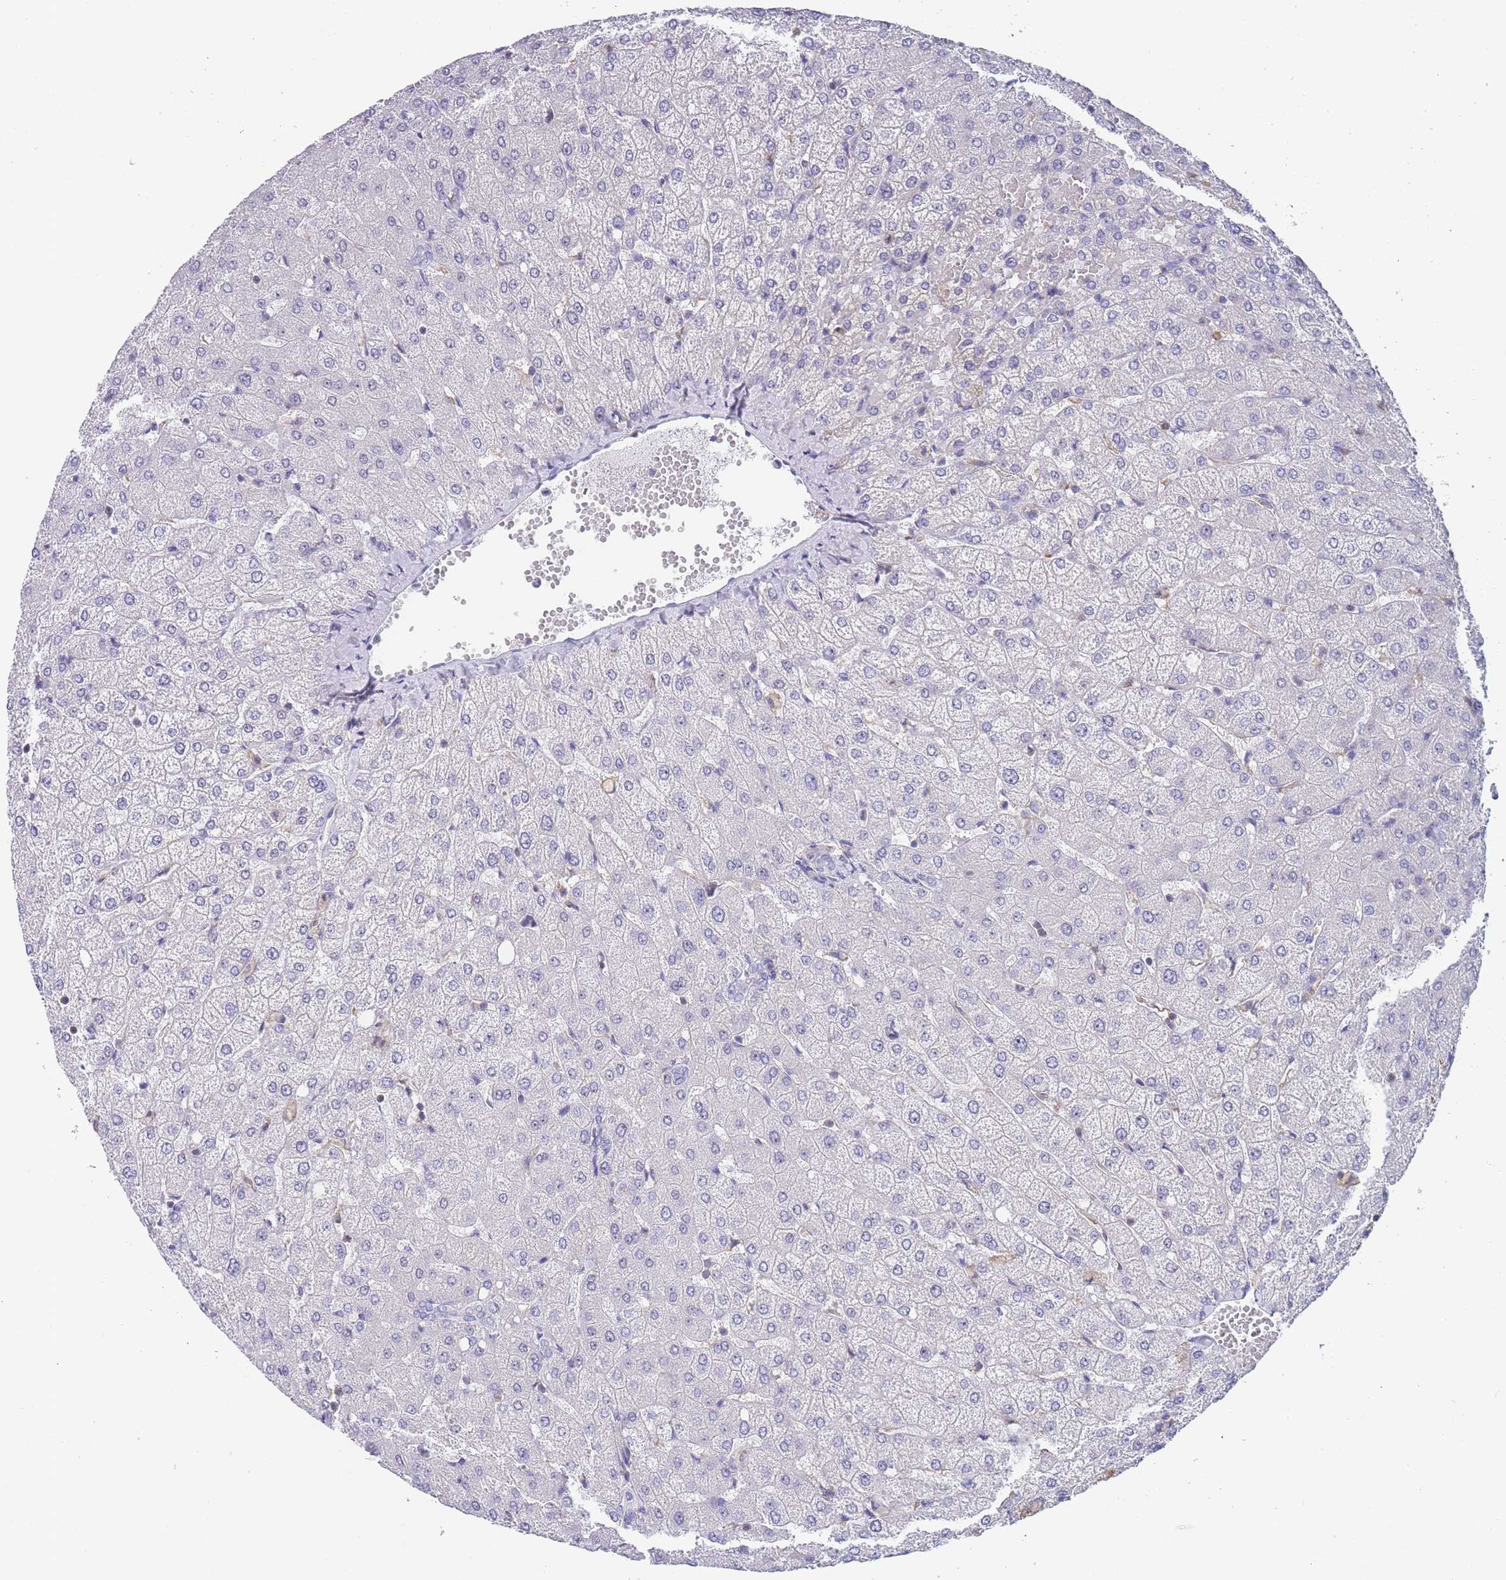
{"staining": {"intensity": "negative", "quantity": "none", "location": "none"}, "tissue": "liver", "cell_type": "Cholangiocytes", "image_type": "normal", "snomed": [{"axis": "morphology", "description": "Normal tissue, NOS"}, {"axis": "topography", "description": "Liver"}], "caption": "High power microscopy micrograph of an IHC image of benign liver, revealing no significant positivity in cholangiocytes.", "gene": "NOP14", "patient": {"sex": "female", "age": 54}}